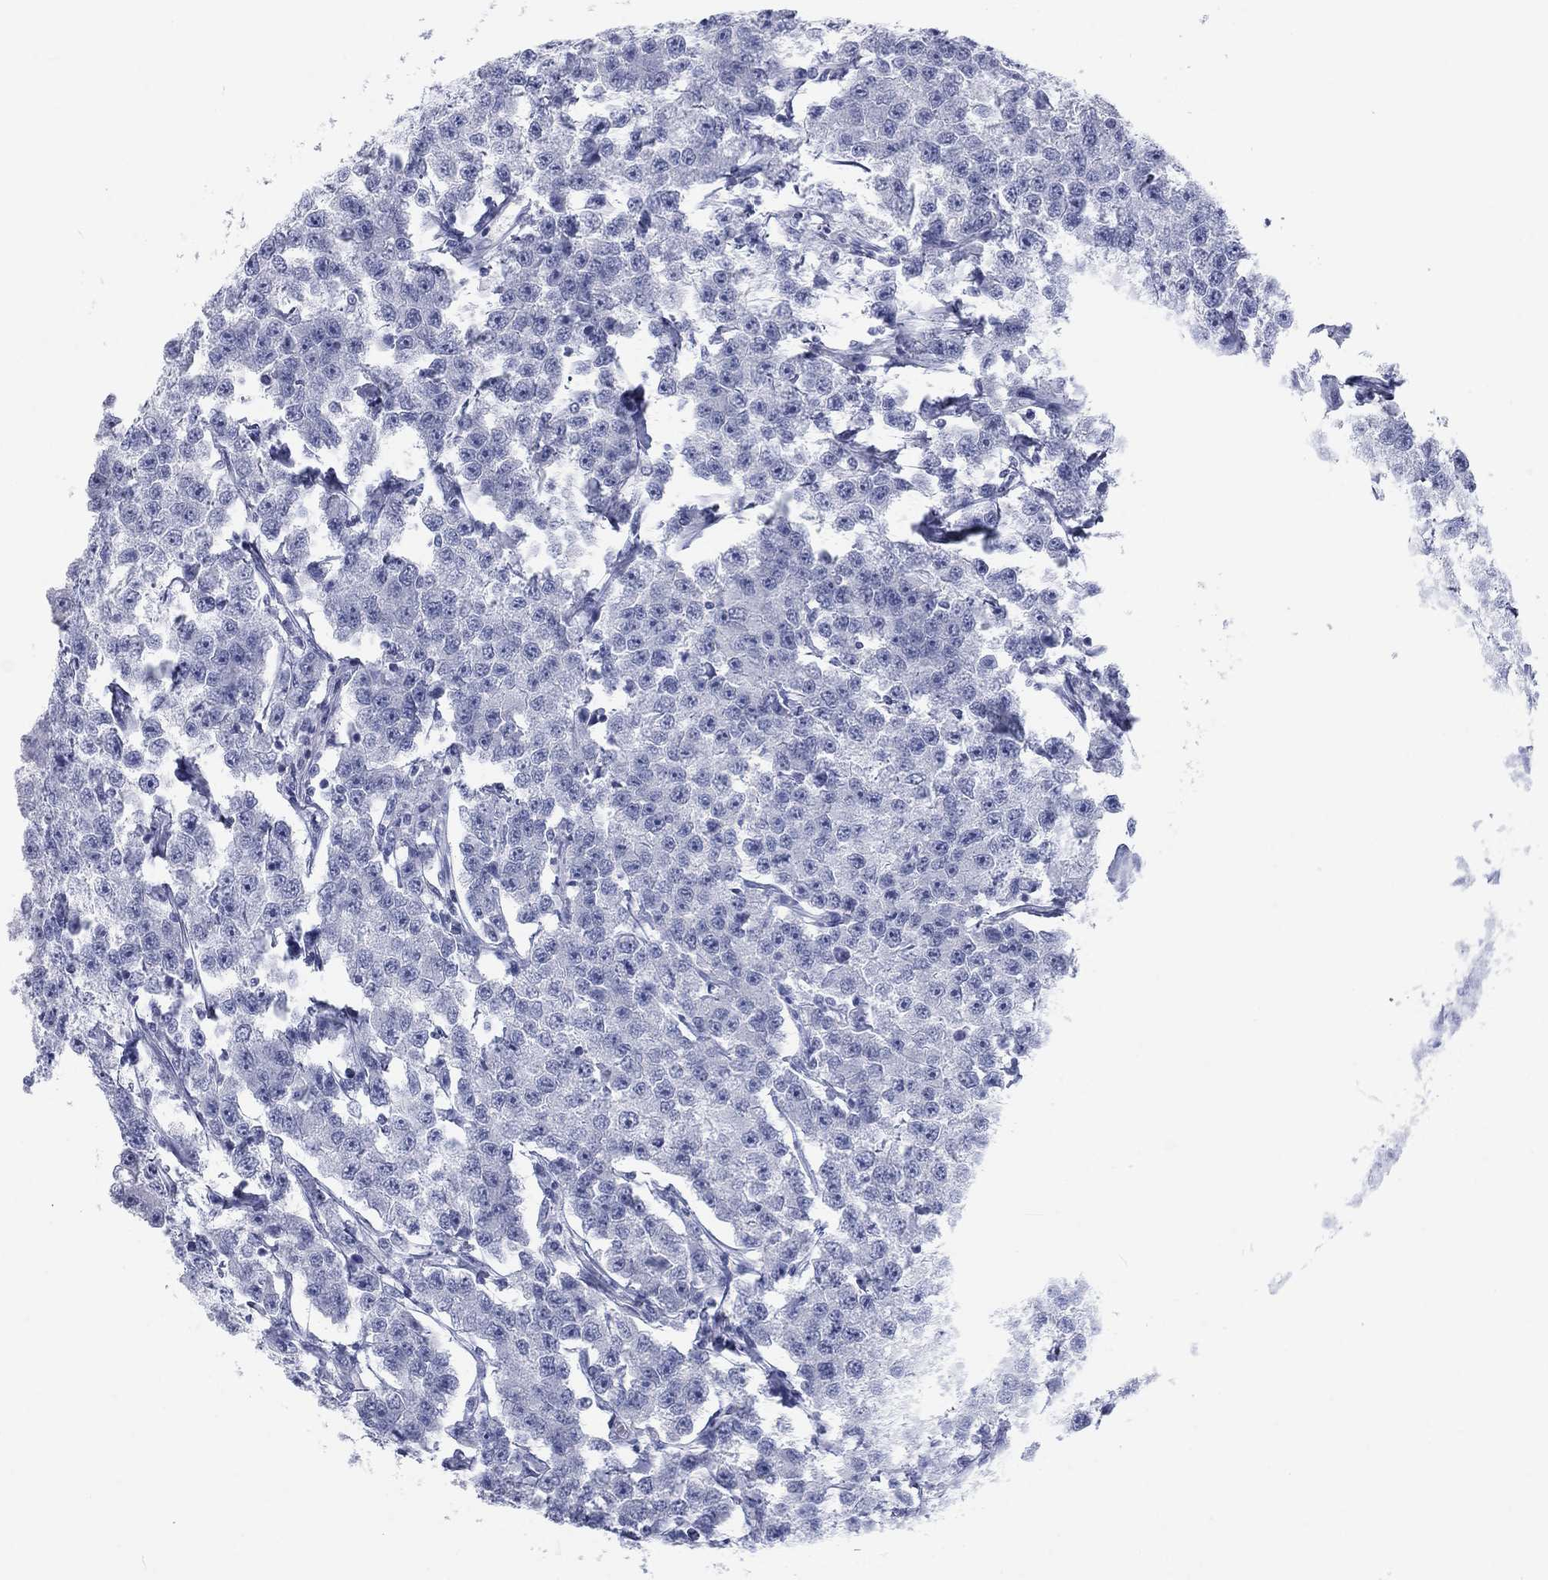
{"staining": {"intensity": "negative", "quantity": "none", "location": "none"}, "tissue": "testis cancer", "cell_type": "Tumor cells", "image_type": "cancer", "snomed": [{"axis": "morphology", "description": "Seminoma, NOS"}, {"axis": "topography", "description": "Testis"}], "caption": "Image shows no significant protein positivity in tumor cells of seminoma (testis).", "gene": "CALB1", "patient": {"sex": "male", "age": 59}}